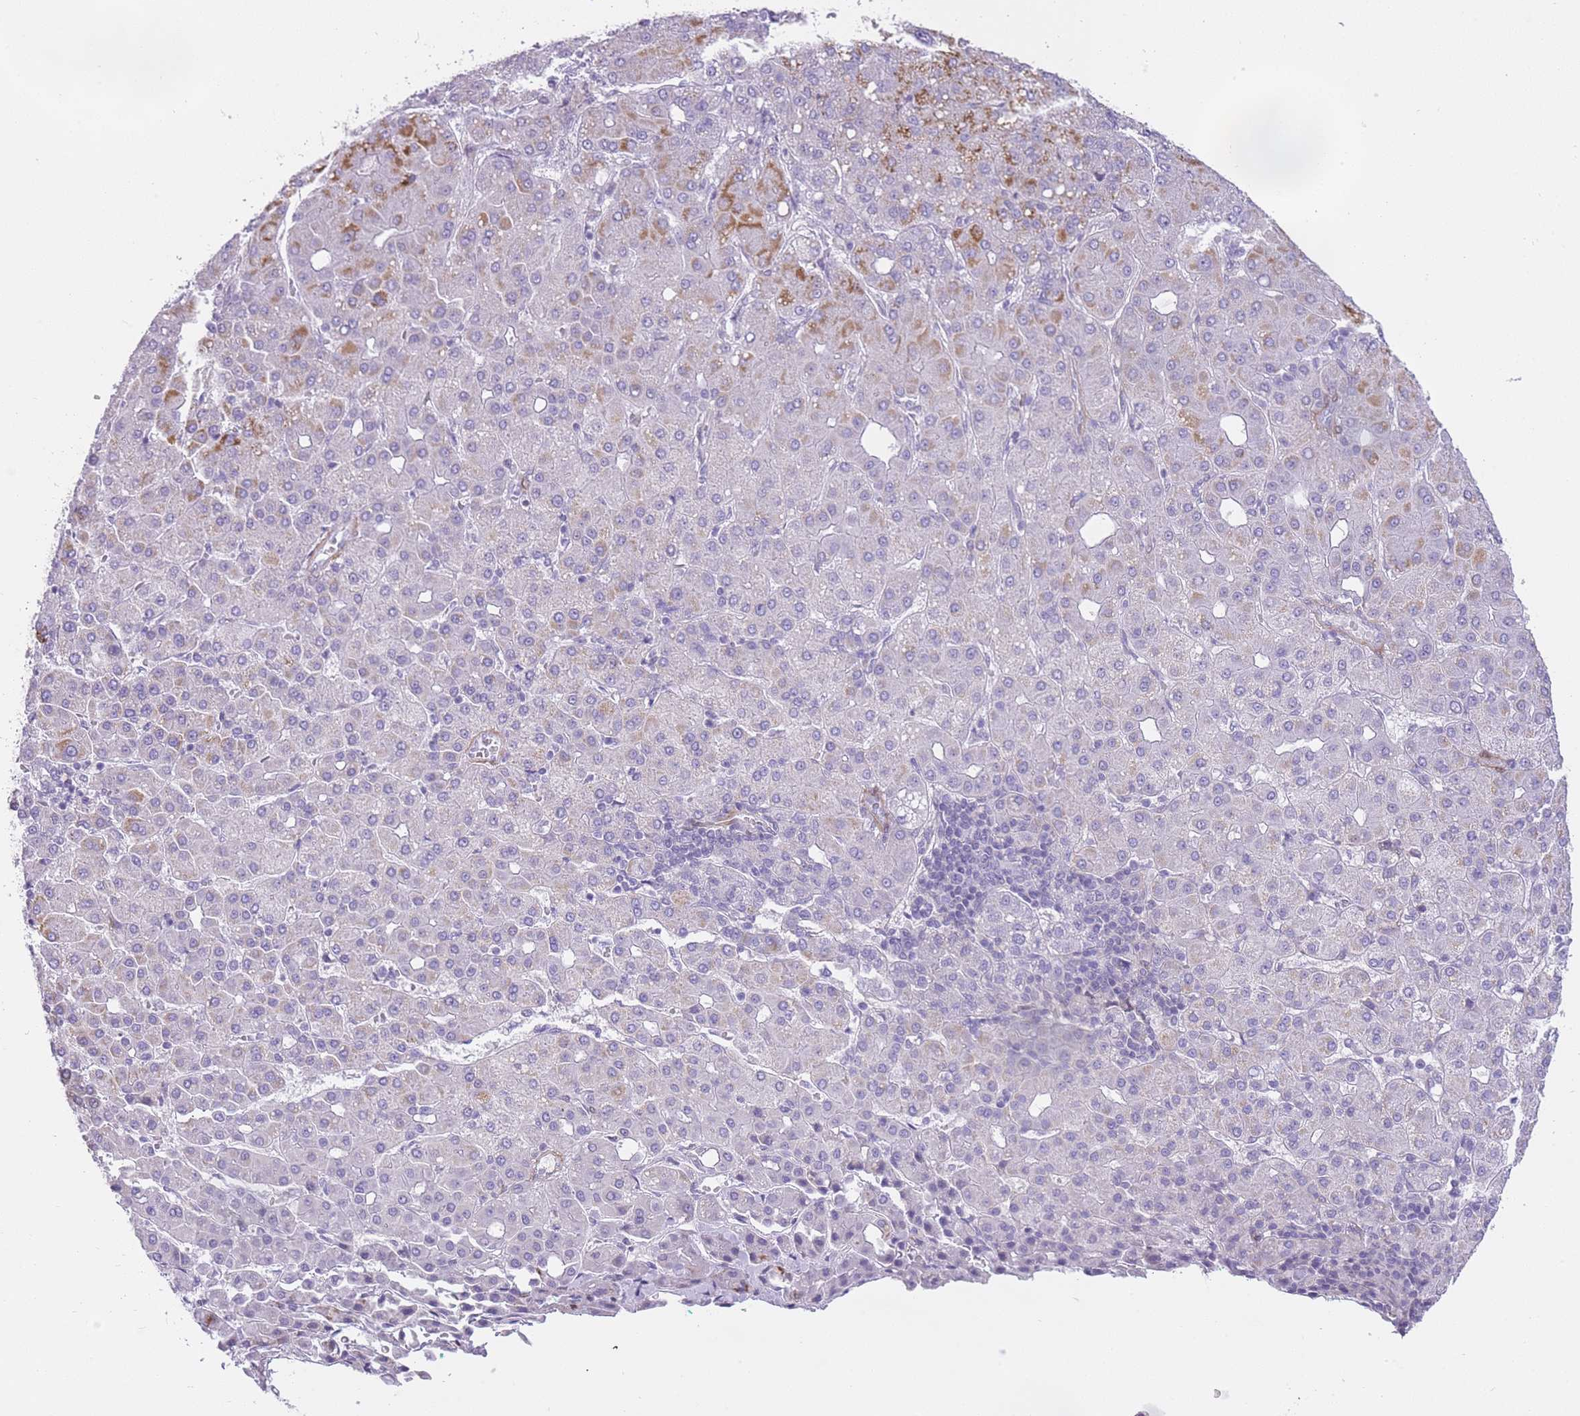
{"staining": {"intensity": "moderate", "quantity": "<25%", "location": "cytoplasmic/membranous"}, "tissue": "liver cancer", "cell_type": "Tumor cells", "image_type": "cancer", "snomed": [{"axis": "morphology", "description": "Carcinoma, Hepatocellular, NOS"}, {"axis": "topography", "description": "Liver"}], "caption": "This is an image of IHC staining of hepatocellular carcinoma (liver), which shows moderate expression in the cytoplasmic/membranous of tumor cells.", "gene": "OR11H12", "patient": {"sex": "male", "age": 65}}